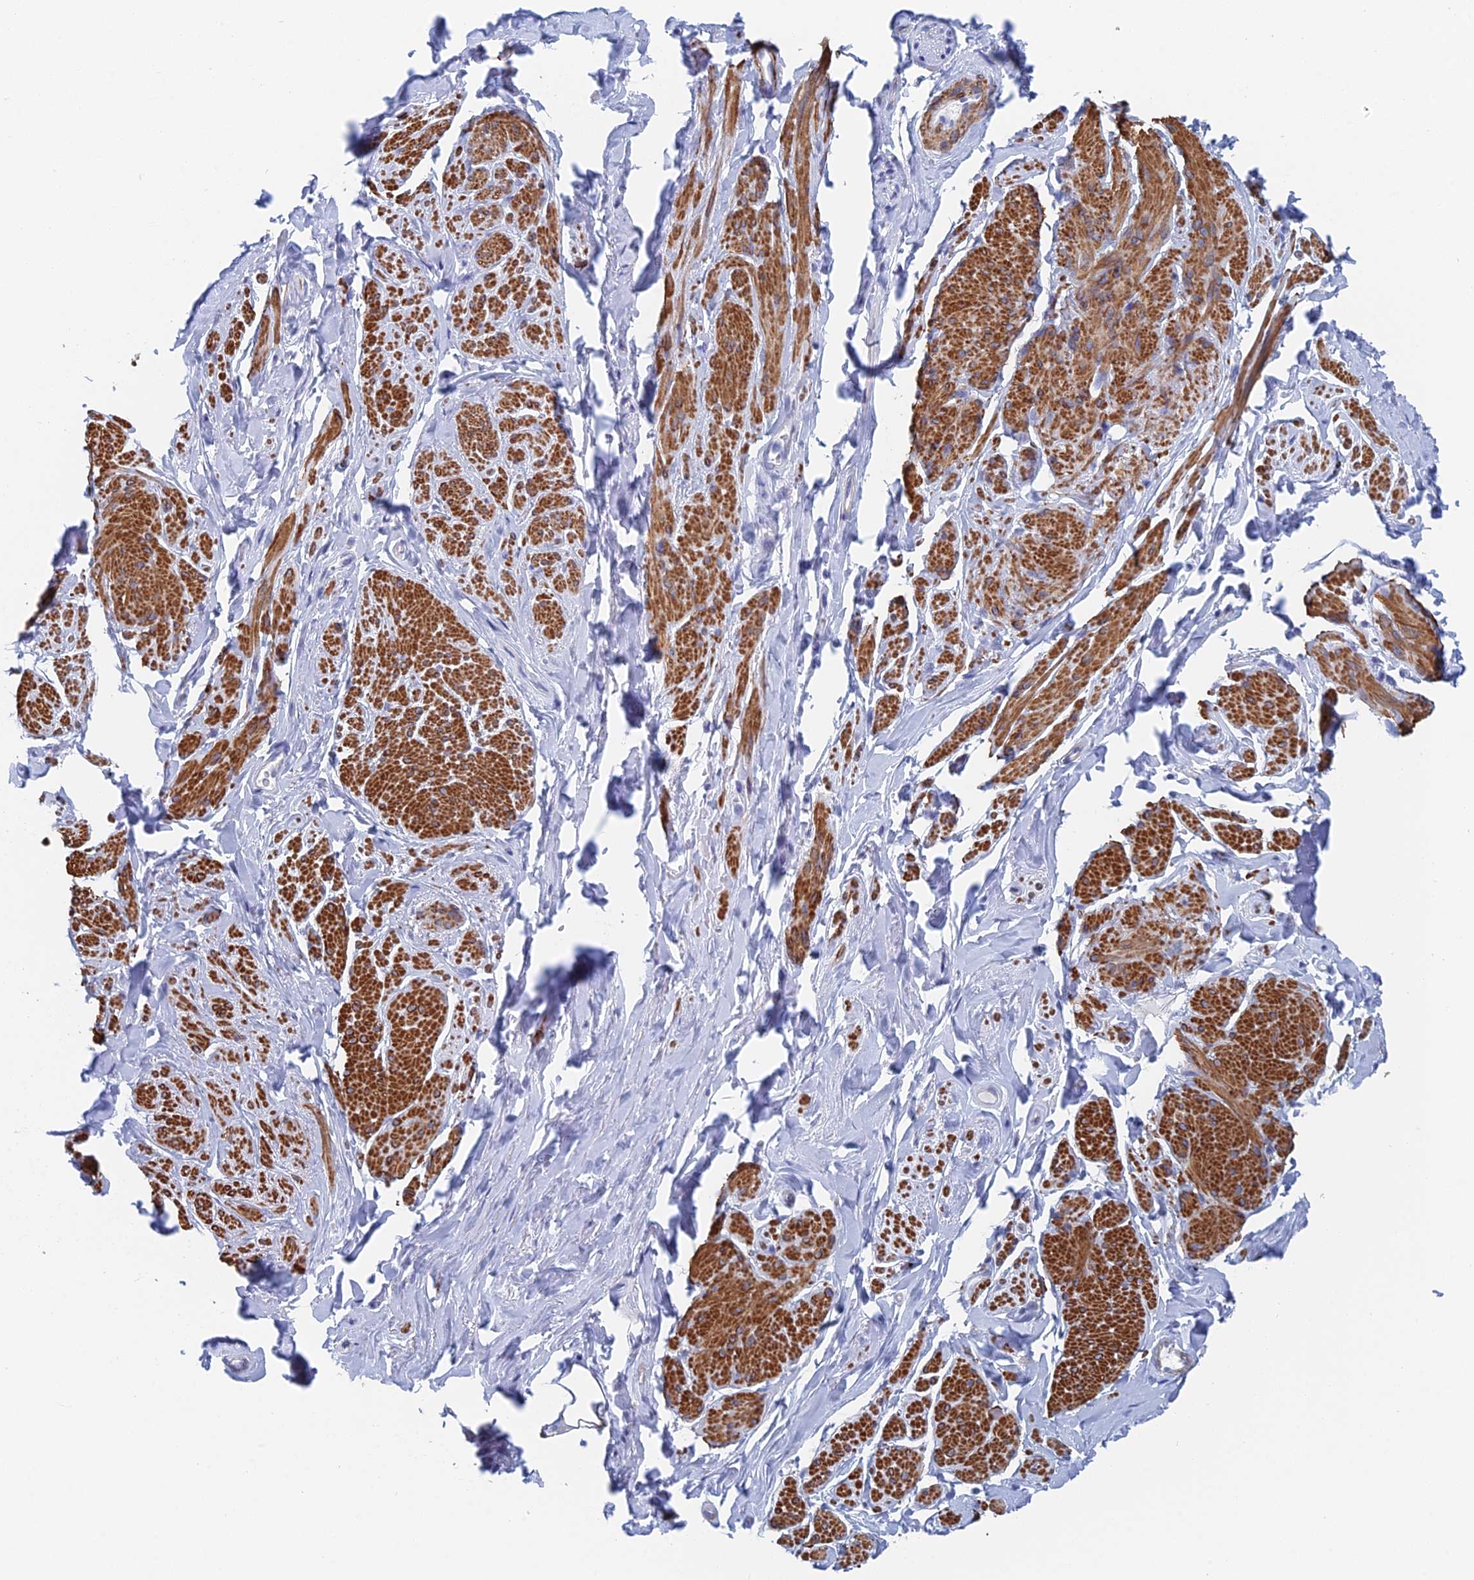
{"staining": {"intensity": "strong", "quantity": "25%-75%", "location": "cytoplasmic/membranous"}, "tissue": "smooth muscle", "cell_type": "Smooth muscle cells", "image_type": "normal", "snomed": [{"axis": "morphology", "description": "Normal tissue, NOS"}, {"axis": "topography", "description": "Smooth muscle"}, {"axis": "topography", "description": "Peripheral nerve tissue"}], "caption": "Immunohistochemical staining of benign smooth muscle shows strong cytoplasmic/membranous protein positivity in approximately 25%-75% of smooth muscle cells.", "gene": "KCNK18", "patient": {"sex": "male", "age": 69}}